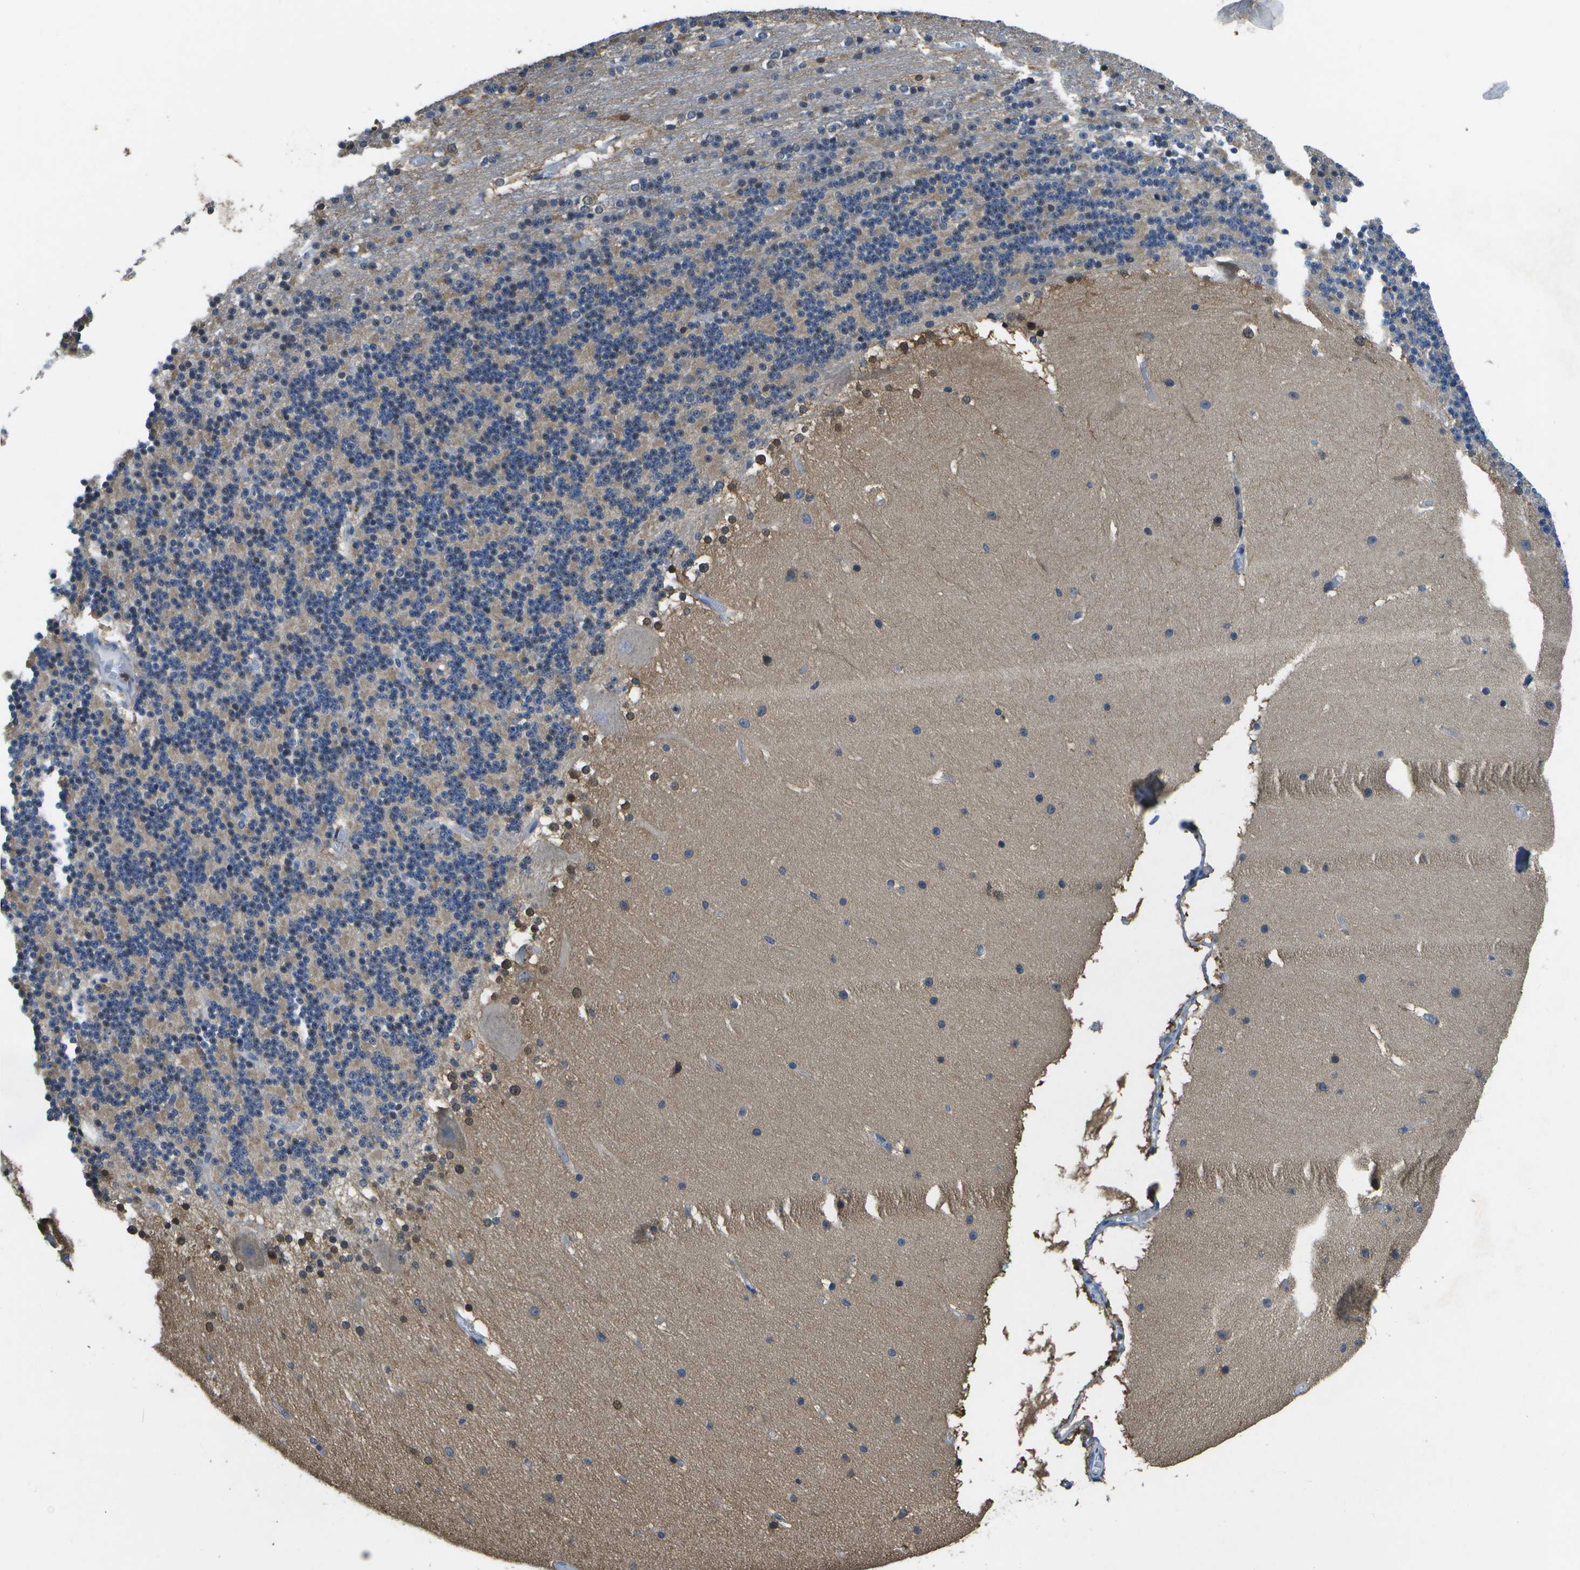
{"staining": {"intensity": "weak", "quantity": "<25%", "location": "nuclear"}, "tissue": "cerebellum", "cell_type": "Cells in granular layer", "image_type": "normal", "snomed": [{"axis": "morphology", "description": "Normal tissue, NOS"}, {"axis": "topography", "description": "Cerebellum"}], "caption": "Immunohistochemical staining of benign human cerebellum shows no significant staining in cells in granular layer. (IHC, brightfield microscopy, high magnification).", "gene": "DSE", "patient": {"sex": "female", "age": 19}}